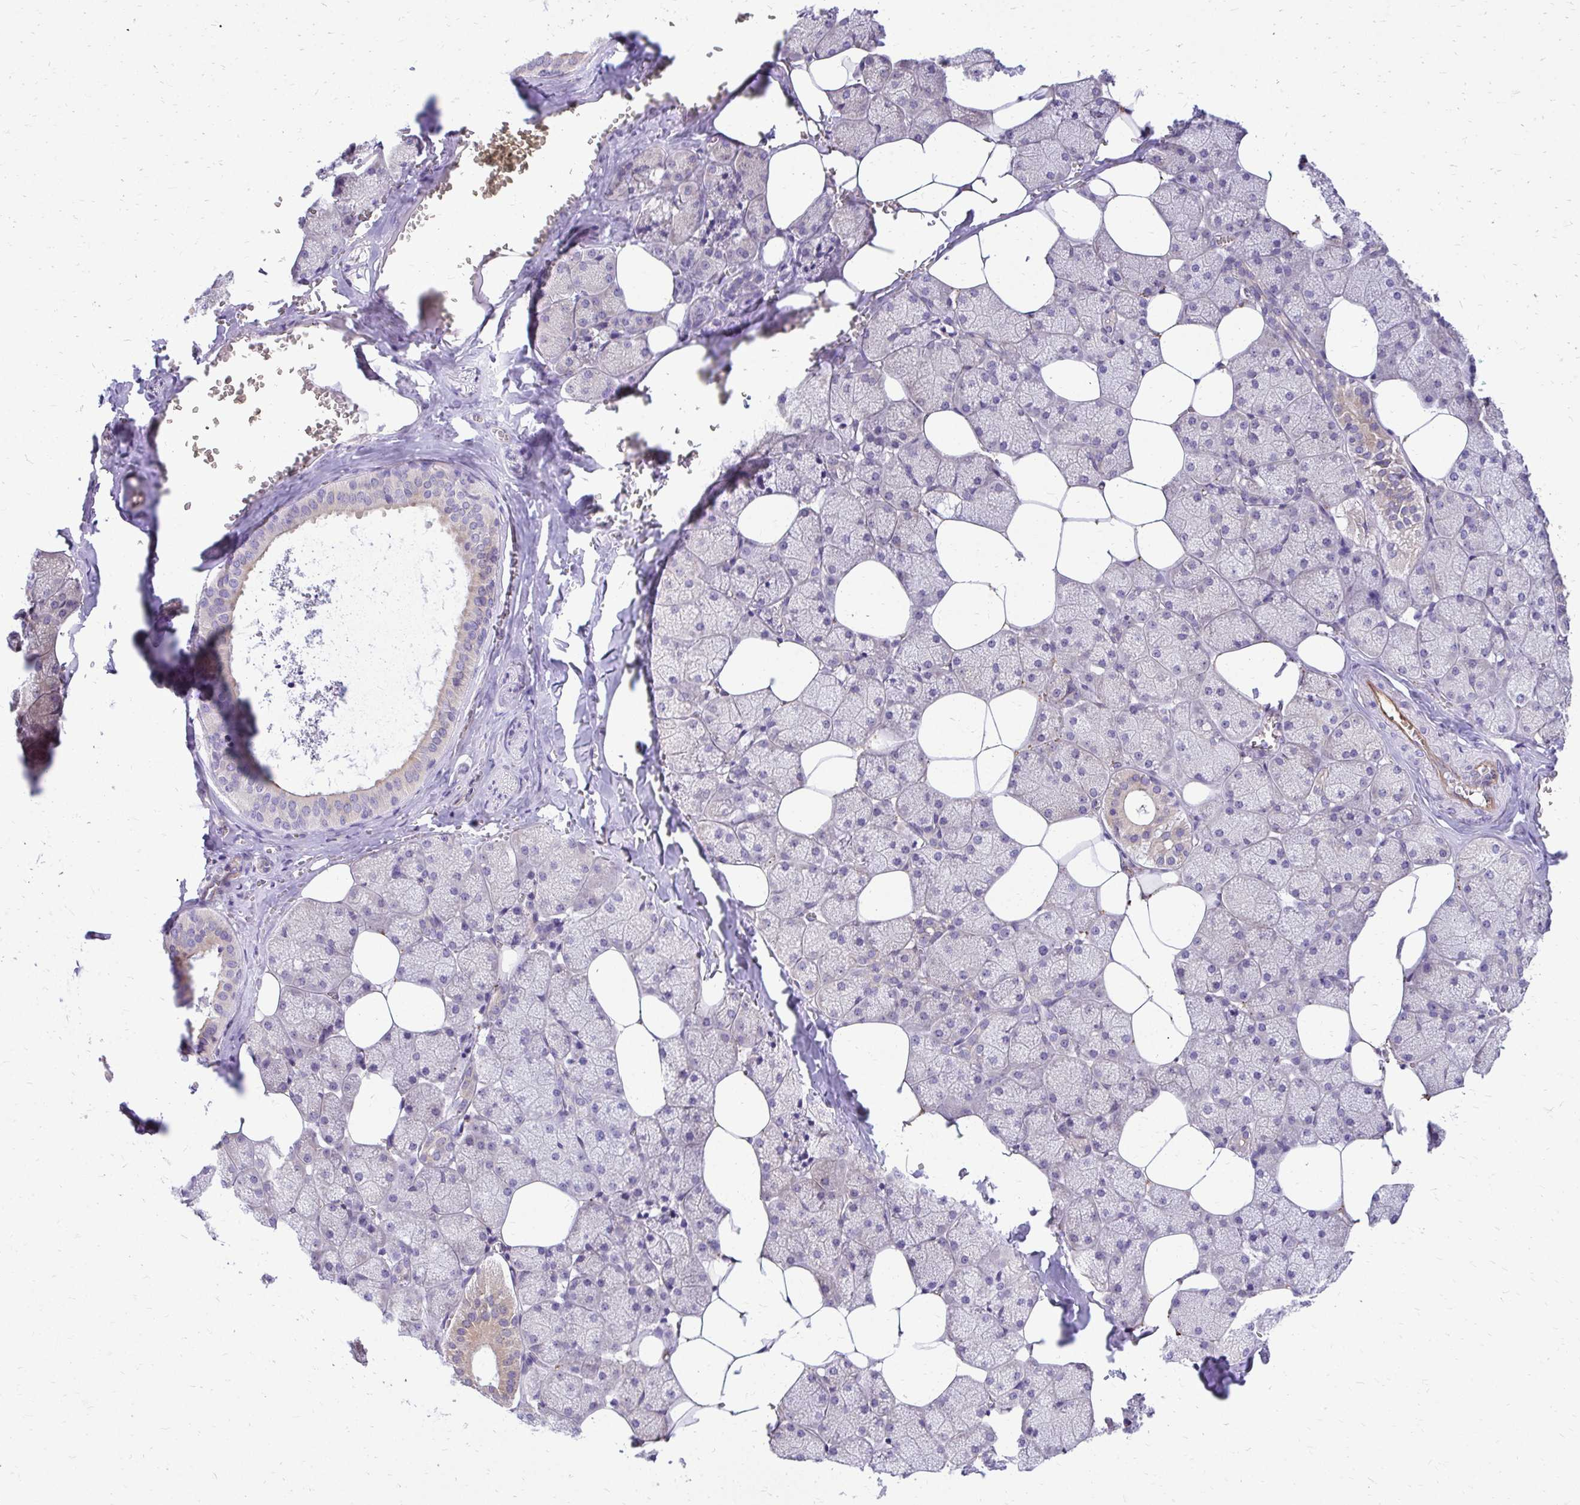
{"staining": {"intensity": "moderate", "quantity": "<25%", "location": "cytoplasmic/membranous"}, "tissue": "salivary gland", "cell_type": "Glandular cells", "image_type": "normal", "snomed": [{"axis": "morphology", "description": "Normal tissue, NOS"}, {"axis": "topography", "description": "Salivary gland"}, {"axis": "topography", "description": "Peripheral nerve tissue"}], "caption": "An immunohistochemistry micrograph of normal tissue is shown. Protein staining in brown labels moderate cytoplasmic/membranous positivity in salivary gland within glandular cells. The staining was performed using DAB to visualize the protein expression in brown, while the nuclei were stained in blue with hematoxylin (Magnification: 20x).", "gene": "NIFK", "patient": {"sex": "male", "age": 38}}